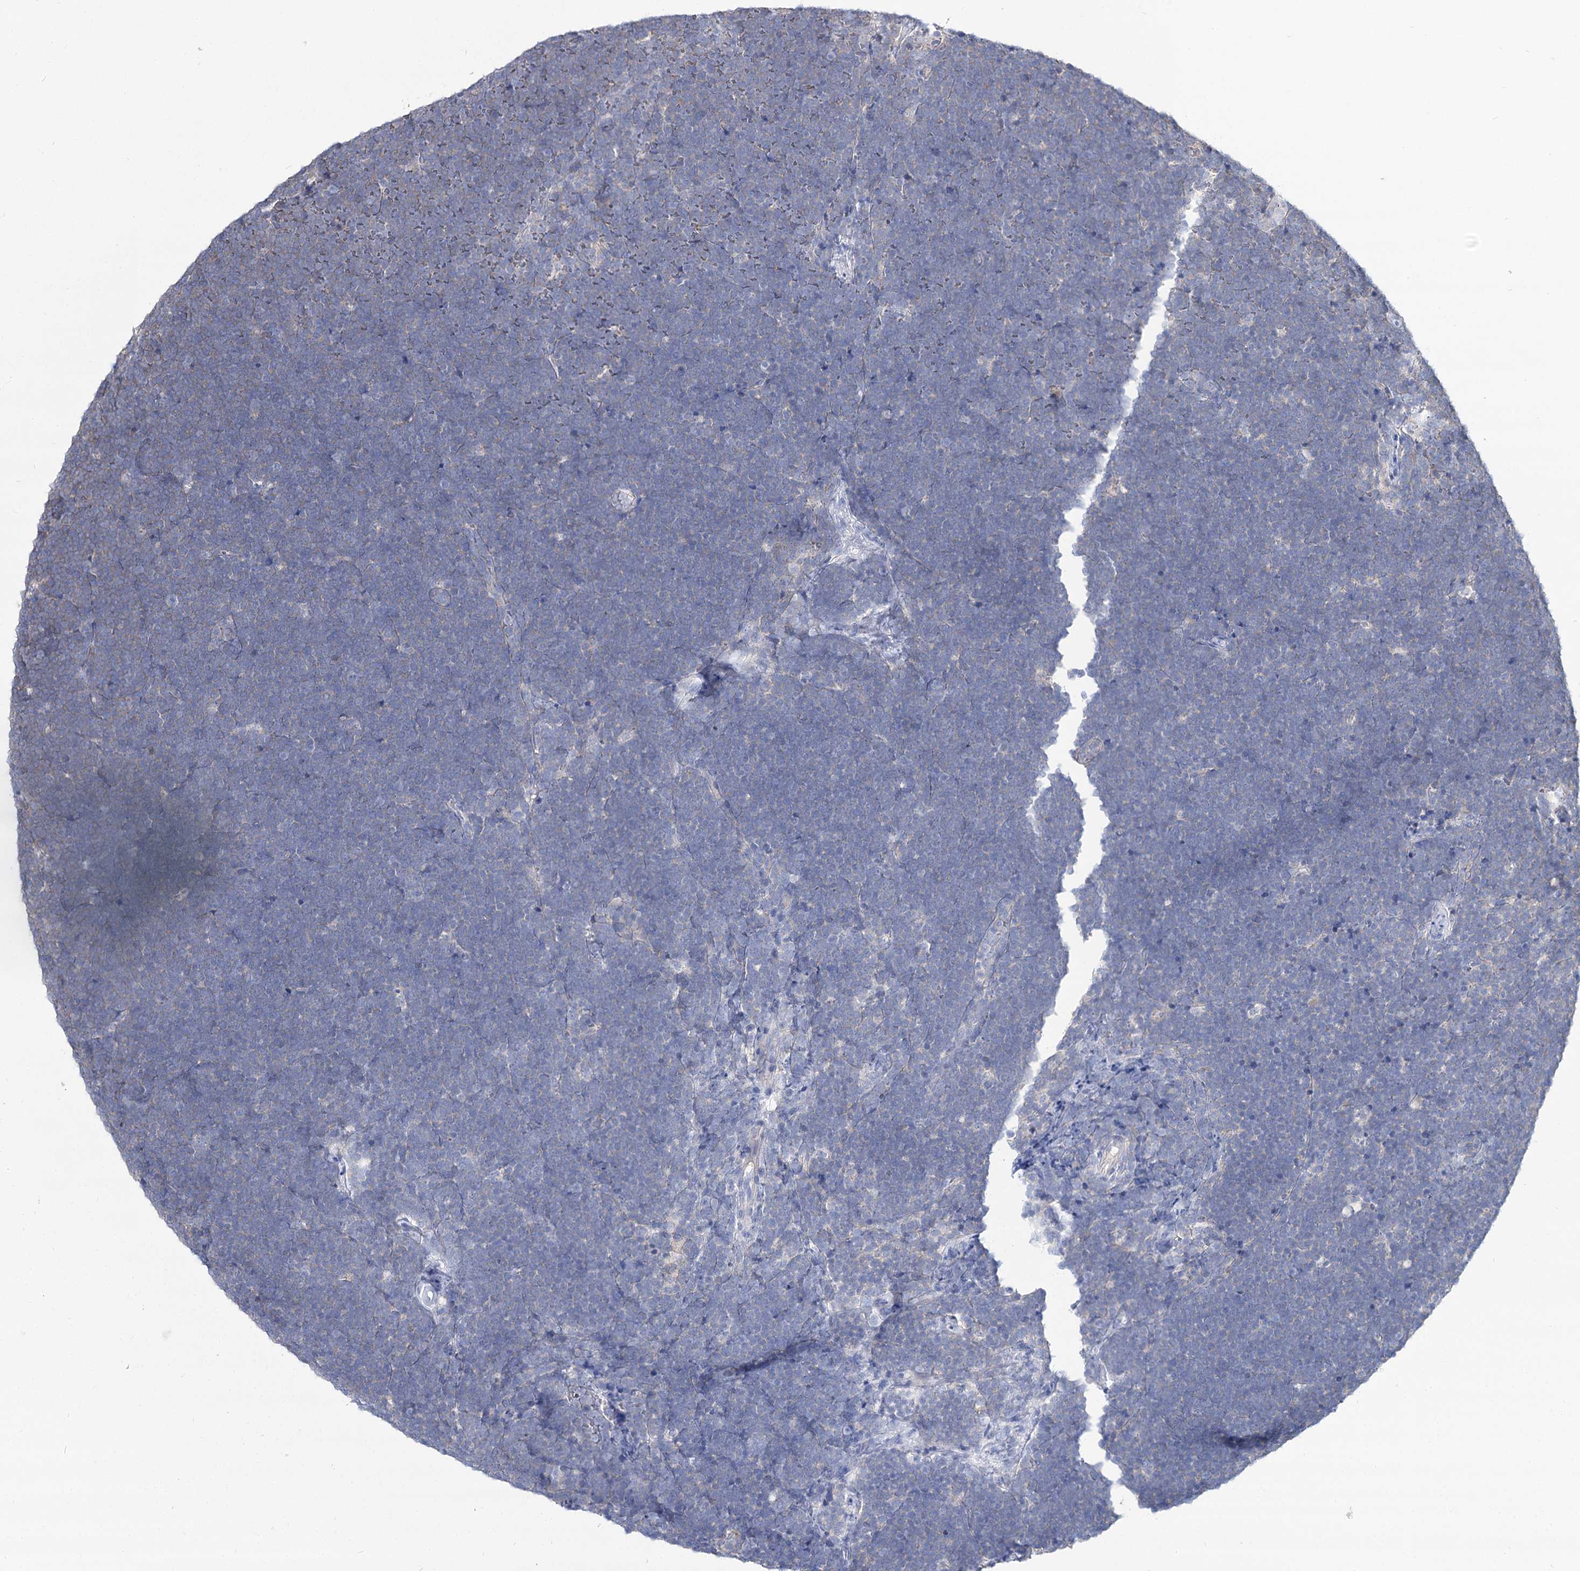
{"staining": {"intensity": "negative", "quantity": "none", "location": "none"}, "tissue": "lymphoma", "cell_type": "Tumor cells", "image_type": "cancer", "snomed": [{"axis": "morphology", "description": "Malignant lymphoma, non-Hodgkin's type, High grade"}, {"axis": "topography", "description": "Lymph node"}], "caption": "This is an IHC micrograph of human lymphoma. There is no positivity in tumor cells.", "gene": "UGP2", "patient": {"sex": "male", "age": 13}}